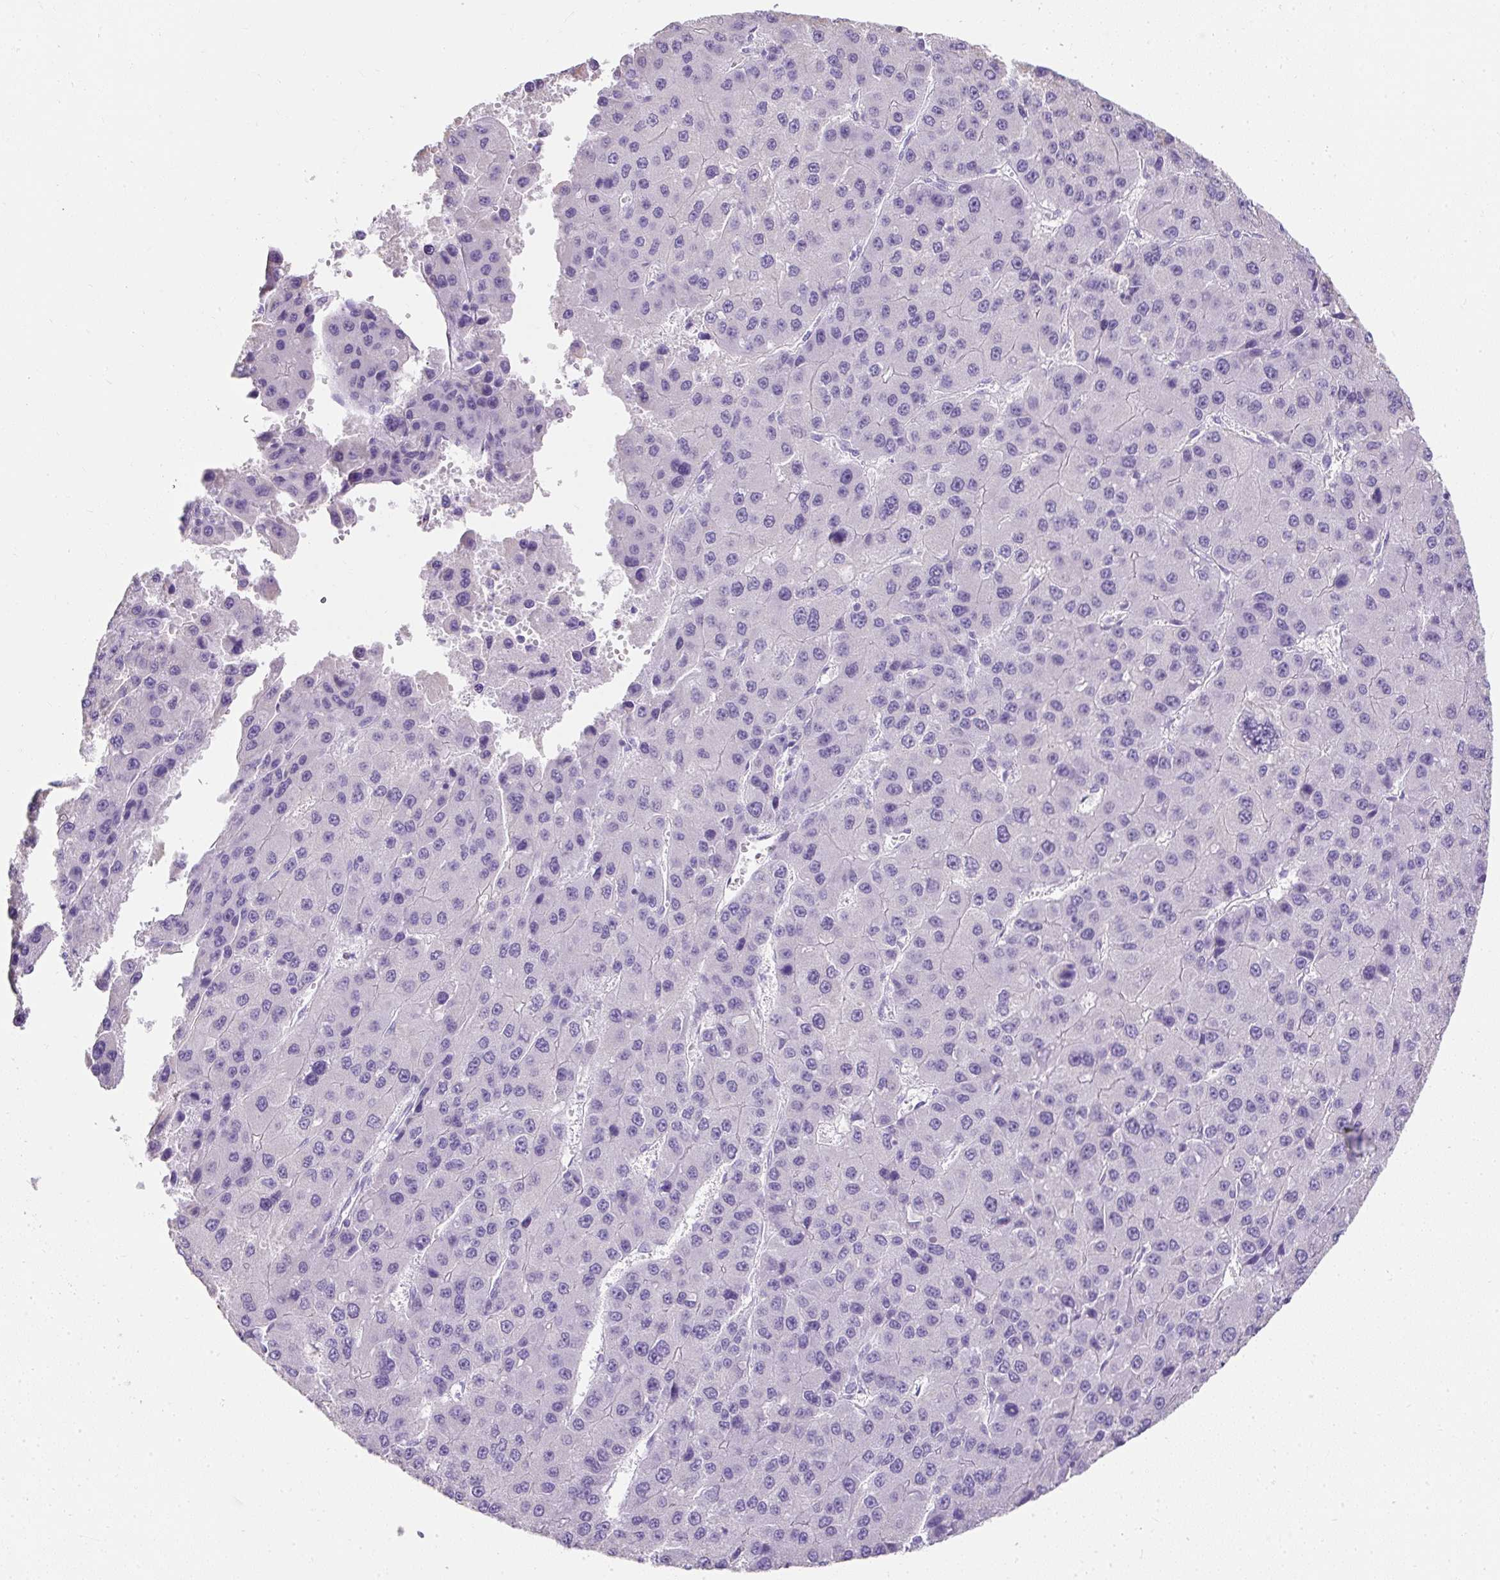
{"staining": {"intensity": "negative", "quantity": "none", "location": "none"}, "tissue": "liver cancer", "cell_type": "Tumor cells", "image_type": "cancer", "snomed": [{"axis": "morphology", "description": "Carcinoma, Hepatocellular, NOS"}, {"axis": "topography", "description": "Liver"}], "caption": "Tumor cells show no significant protein expression in hepatocellular carcinoma (liver). (DAB immunohistochemistry (IHC) visualized using brightfield microscopy, high magnification).", "gene": "C2CD4C", "patient": {"sex": "female", "age": 73}}